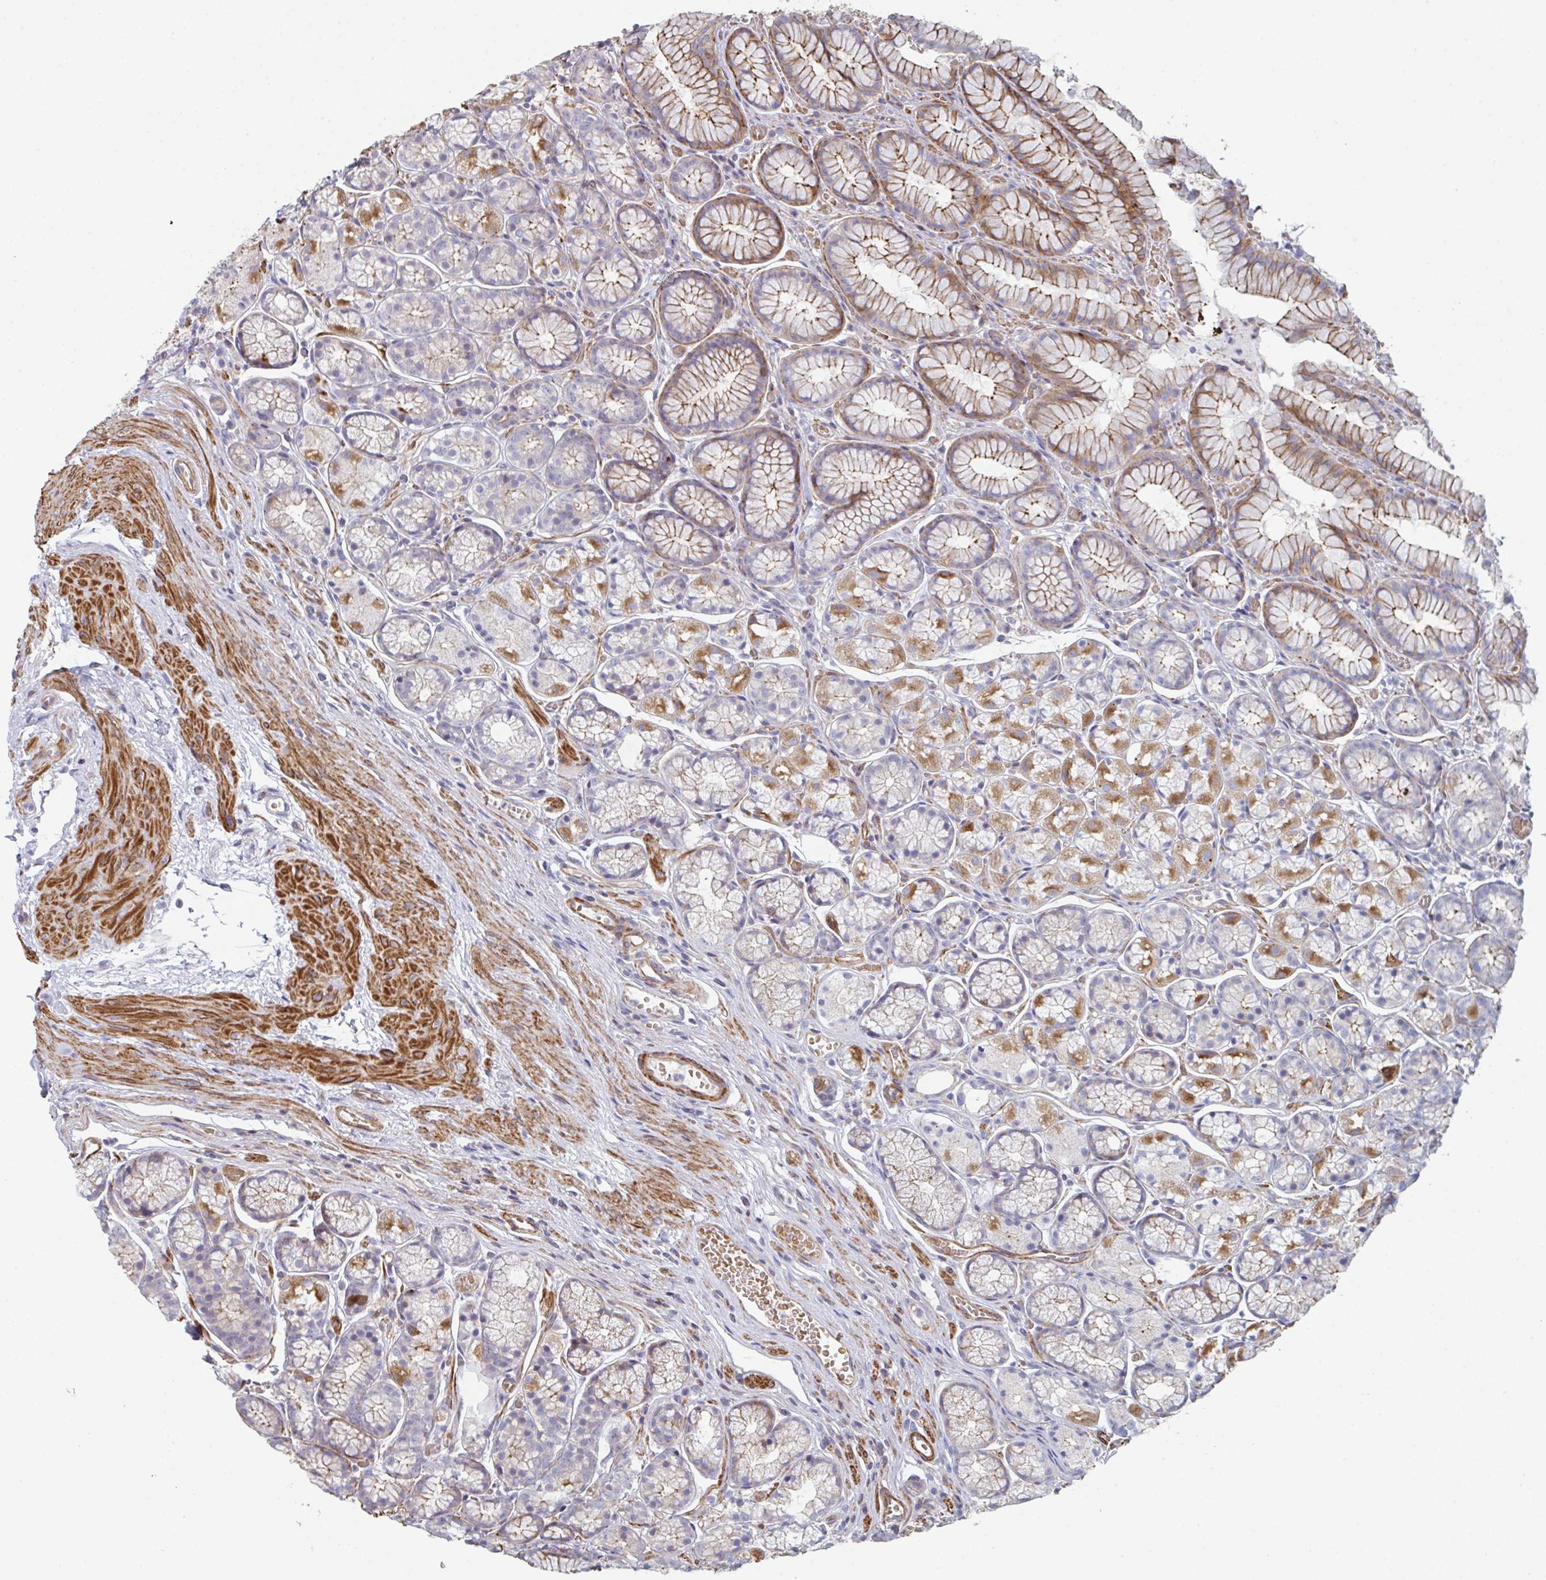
{"staining": {"intensity": "moderate", "quantity": "25%-75%", "location": "cytoplasmic/membranous"}, "tissue": "stomach", "cell_type": "Glandular cells", "image_type": "normal", "snomed": [{"axis": "morphology", "description": "Normal tissue, NOS"}, {"axis": "topography", "description": "Smooth muscle"}, {"axis": "topography", "description": "Stomach"}], "caption": "IHC photomicrograph of unremarkable stomach stained for a protein (brown), which shows medium levels of moderate cytoplasmic/membranous expression in approximately 25%-75% of glandular cells.", "gene": "FZD2", "patient": {"sex": "male", "age": 70}}